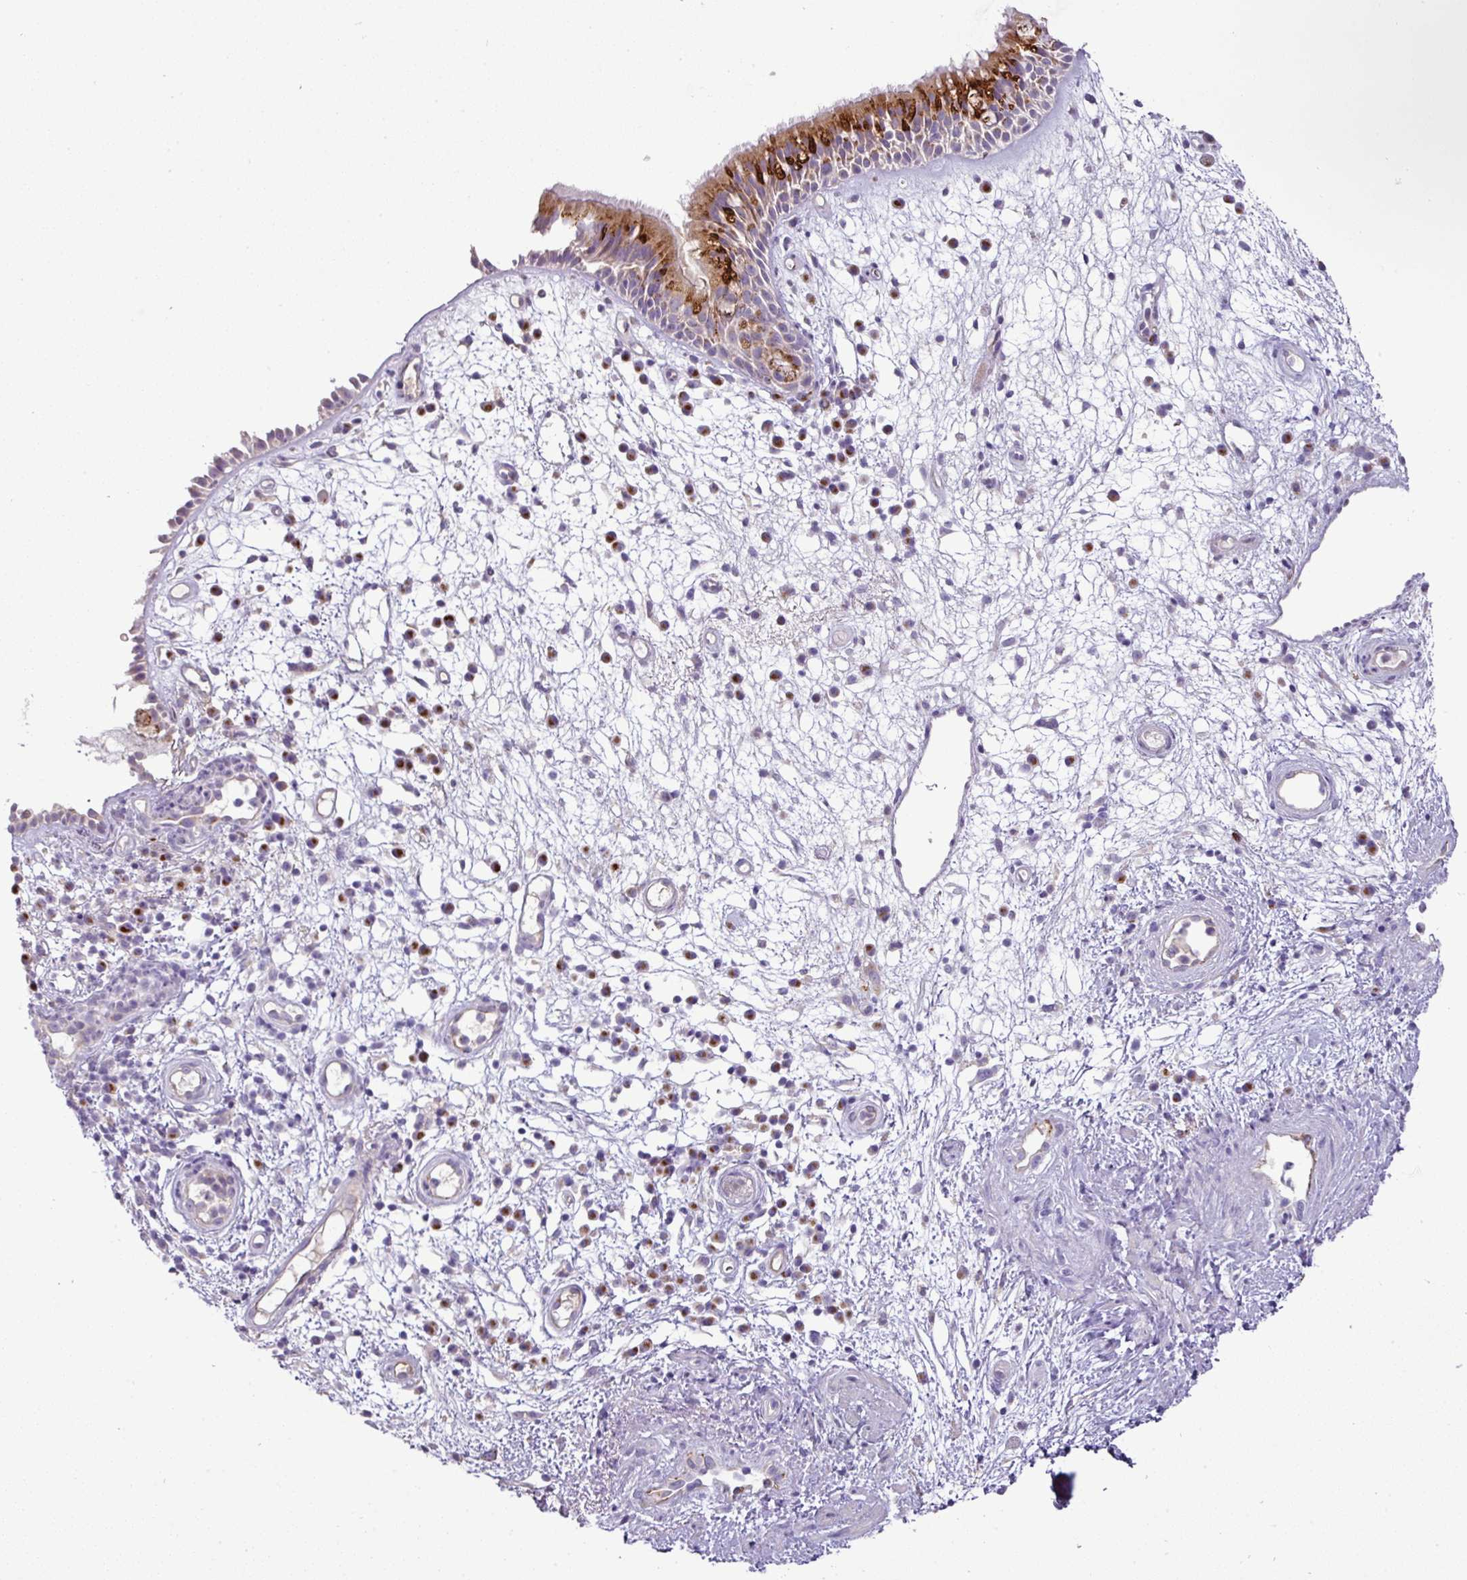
{"staining": {"intensity": "strong", "quantity": "25%-75%", "location": "cytoplasmic/membranous"}, "tissue": "nasopharynx", "cell_type": "Respiratory epithelial cells", "image_type": "normal", "snomed": [{"axis": "morphology", "description": "Normal tissue, NOS"}, {"axis": "morphology", "description": "Inflammation, NOS"}, {"axis": "topography", "description": "Nasopharynx"}], "caption": "Immunohistochemistry of unremarkable human nasopharynx exhibits high levels of strong cytoplasmic/membranous staining in approximately 25%-75% of respiratory epithelial cells.", "gene": "BRINP2", "patient": {"sex": "male", "age": 54}}